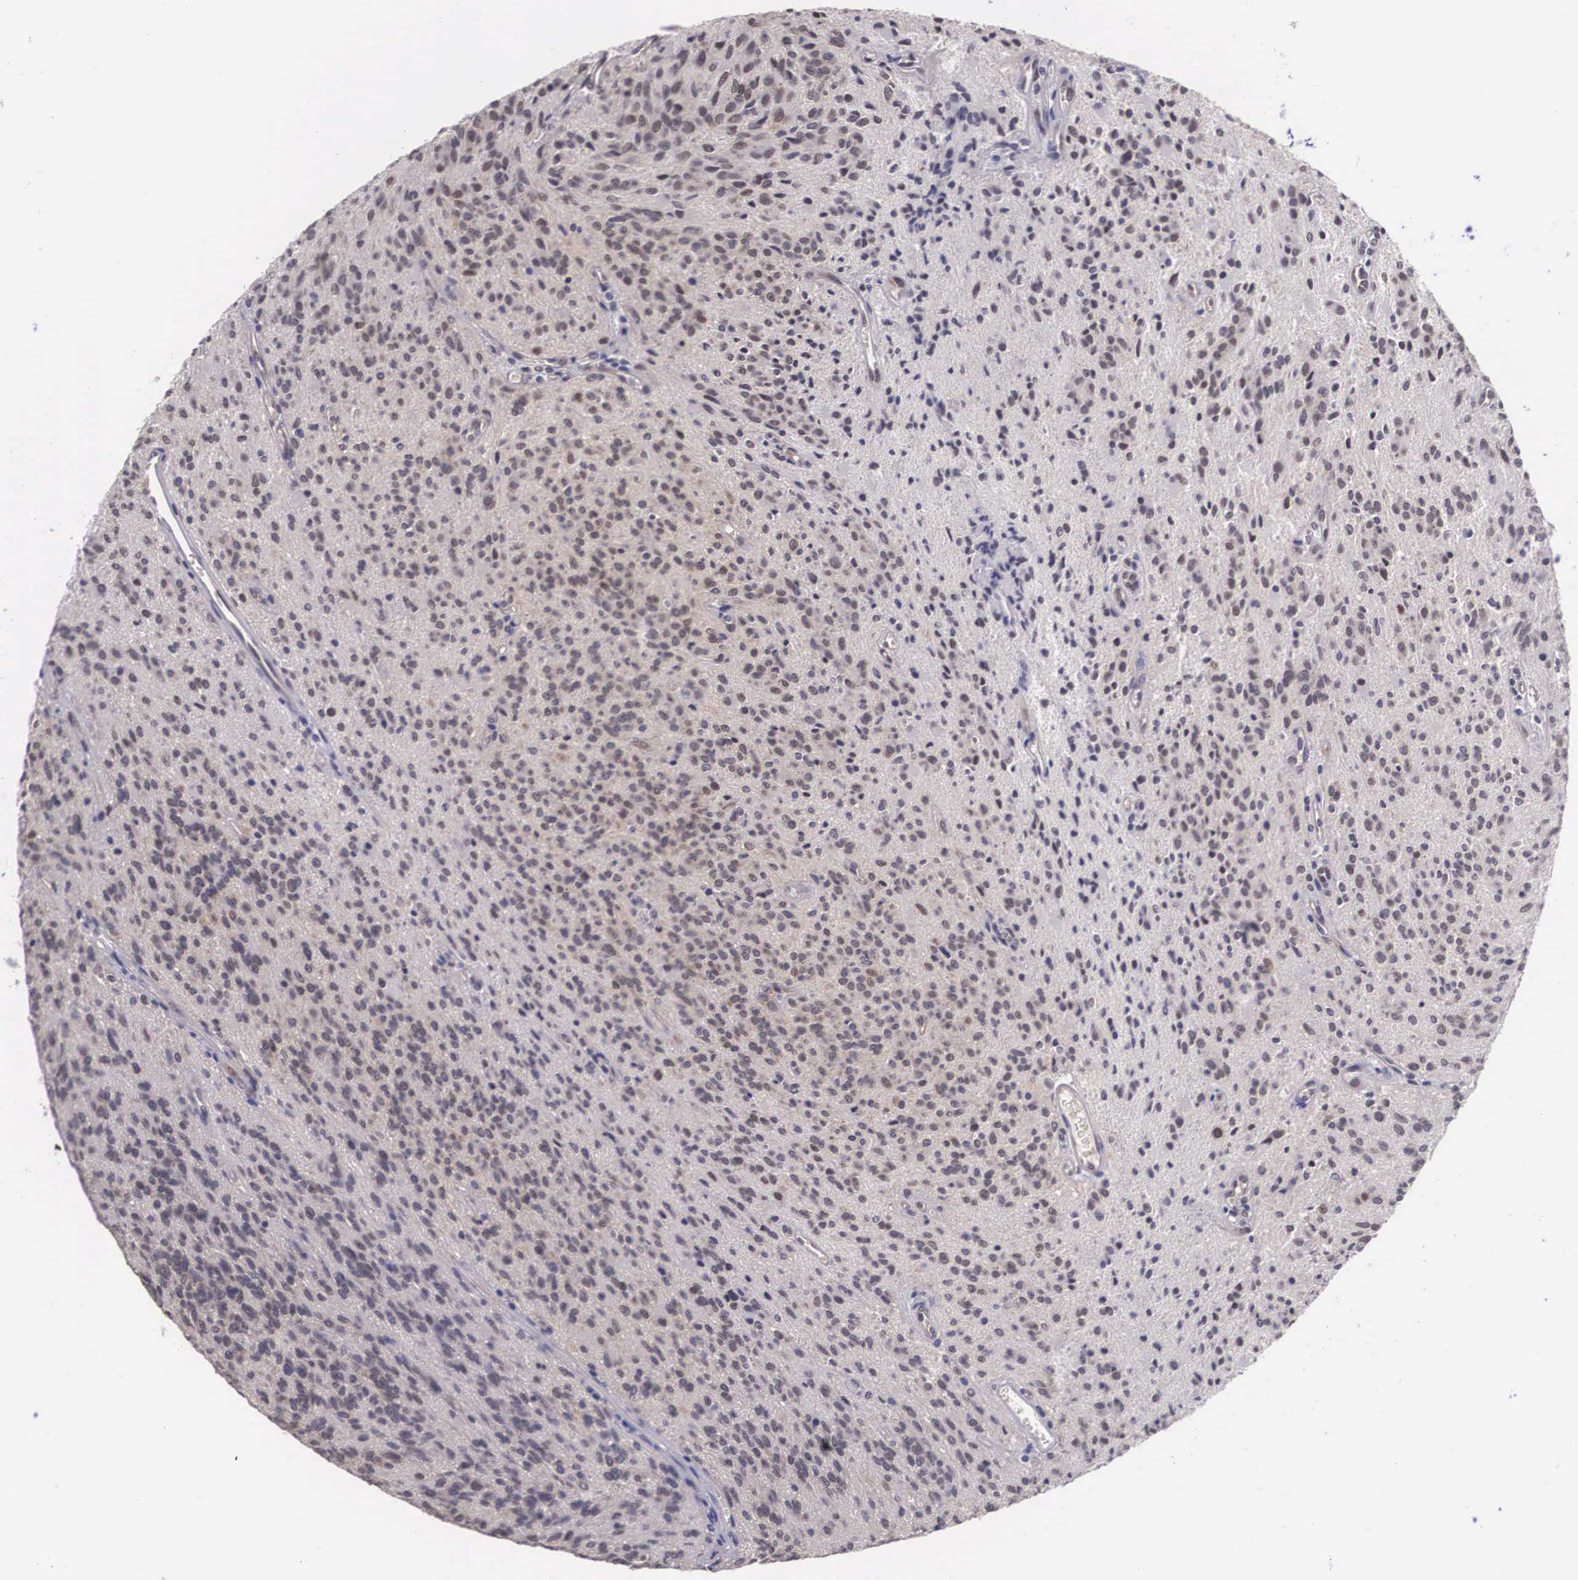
{"staining": {"intensity": "weak", "quantity": "25%-75%", "location": "cytoplasmic/membranous"}, "tissue": "glioma", "cell_type": "Tumor cells", "image_type": "cancer", "snomed": [{"axis": "morphology", "description": "Glioma, malignant, Low grade"}, {"axis": "topography", "description": "Brain"}], "caption": "The histopathology image reveals immunohistochemical staining of malignant glioma (low-grade). There is weak cytoplasmic/membranous expression is seen in approximately 25%-75% of tumor cells.", "gene": "OTX2", "patient": {"sex": "female", "age": 15}}